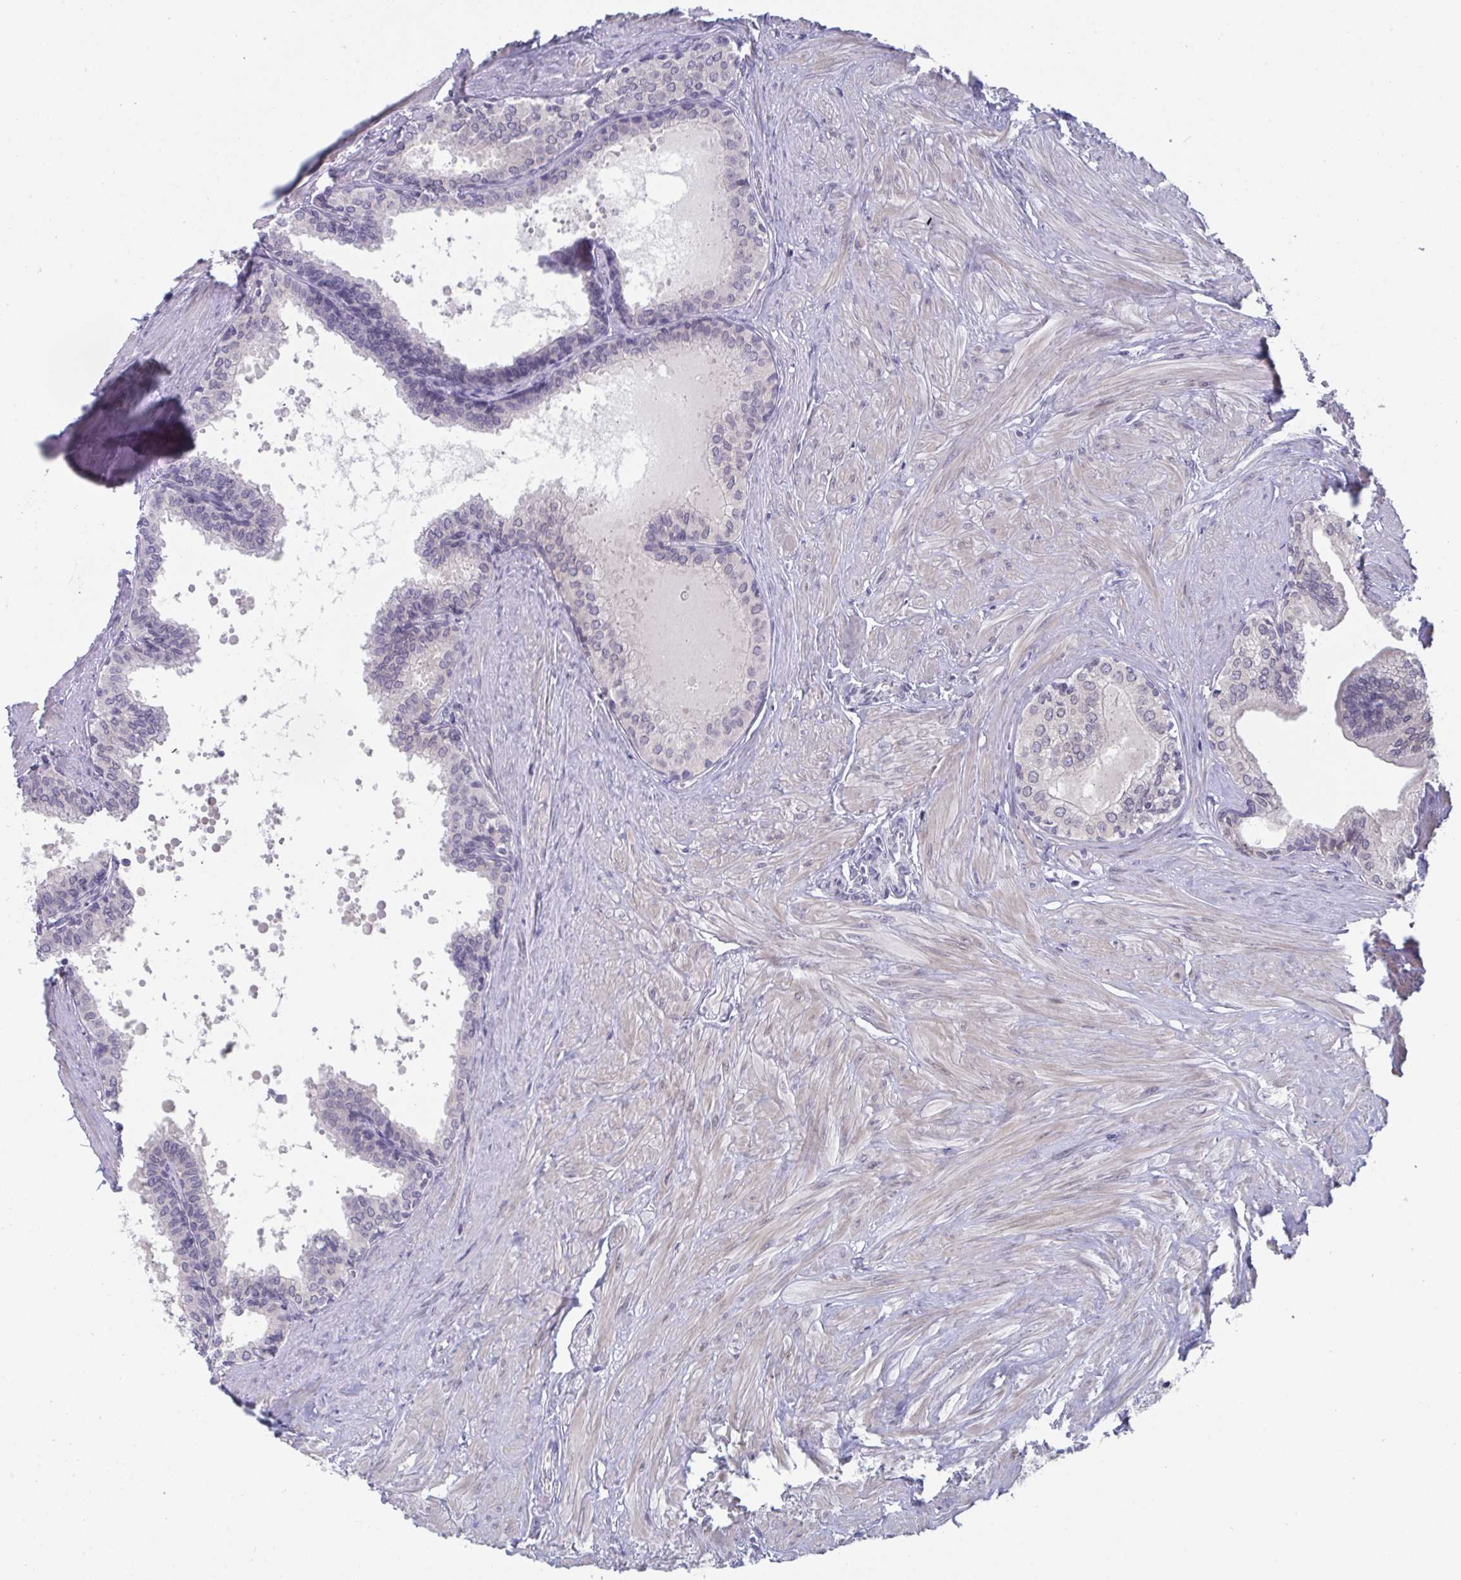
{"staining": {"intensity": "negative", "quantity": "none", "location": "none"}, "tissue": "prostate", "cell_type": "Glandular cells", "image_type": "normal", "snomed": [{"axis": "morphology", "description": "Normal tissue, NOS"}, {"axis": "topography", "description": "Prostate"}, {"axis": "topography", "description": "Peripheral nerve tissue"}], "caption": "DAB immunohistochemical staining of unremarkable human prostate exhibits no significant staining in glandular cells.", "gene": "BMAL2", "patient": {"sex": "male", "age": 55}}